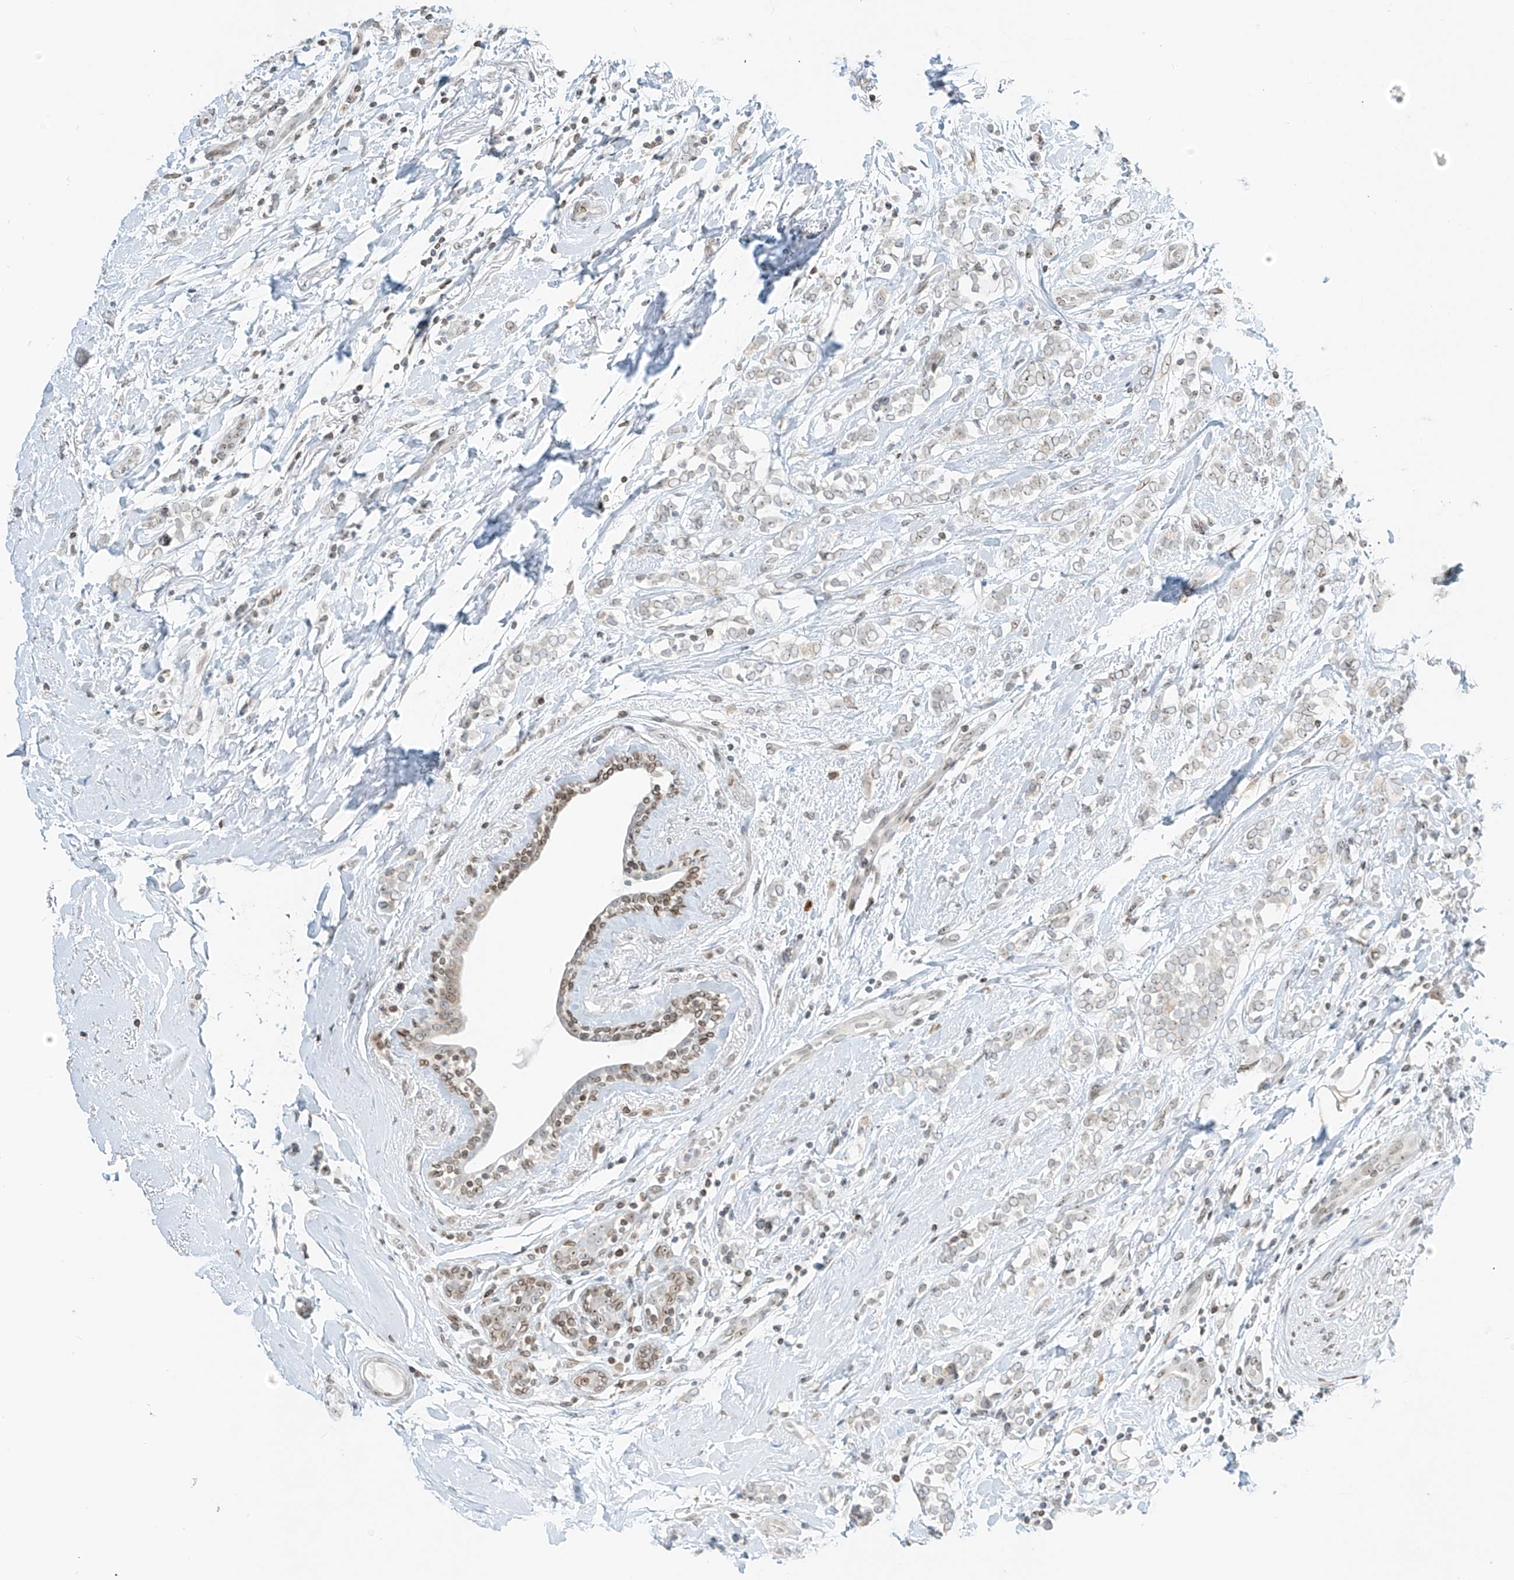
{"staining": {"intensity": "weak", "quantity": "25%-75%", "location": "cytoplasmic/membranous,nuclear"}, "tissue": "breast cancer", "cell_type": "Tumor cells", "image_type": "cancer", "snomed": [{"axis": "morphology", "description": "Normal tissue, NOS"}, {"axis": "morphology", "description": "Lobular carcinoma"}, {"axis": "topography", "description": "Breast"}], "caption": "IHC (DAB) staining of breast lobular carcinoma reveals weak cytoplasmic/membranous and nuclear protein staining in about 25%-75% of tumor cells. The staining was performed using DAB (3,3'-diaminobenzidine) to visualize the protein expression in brown, while the nuclei were stained in blue with hematoxylin (Magnification: 20x).", "gene": "SAMD15", "patient": {"sex": "female", "age": 47}}